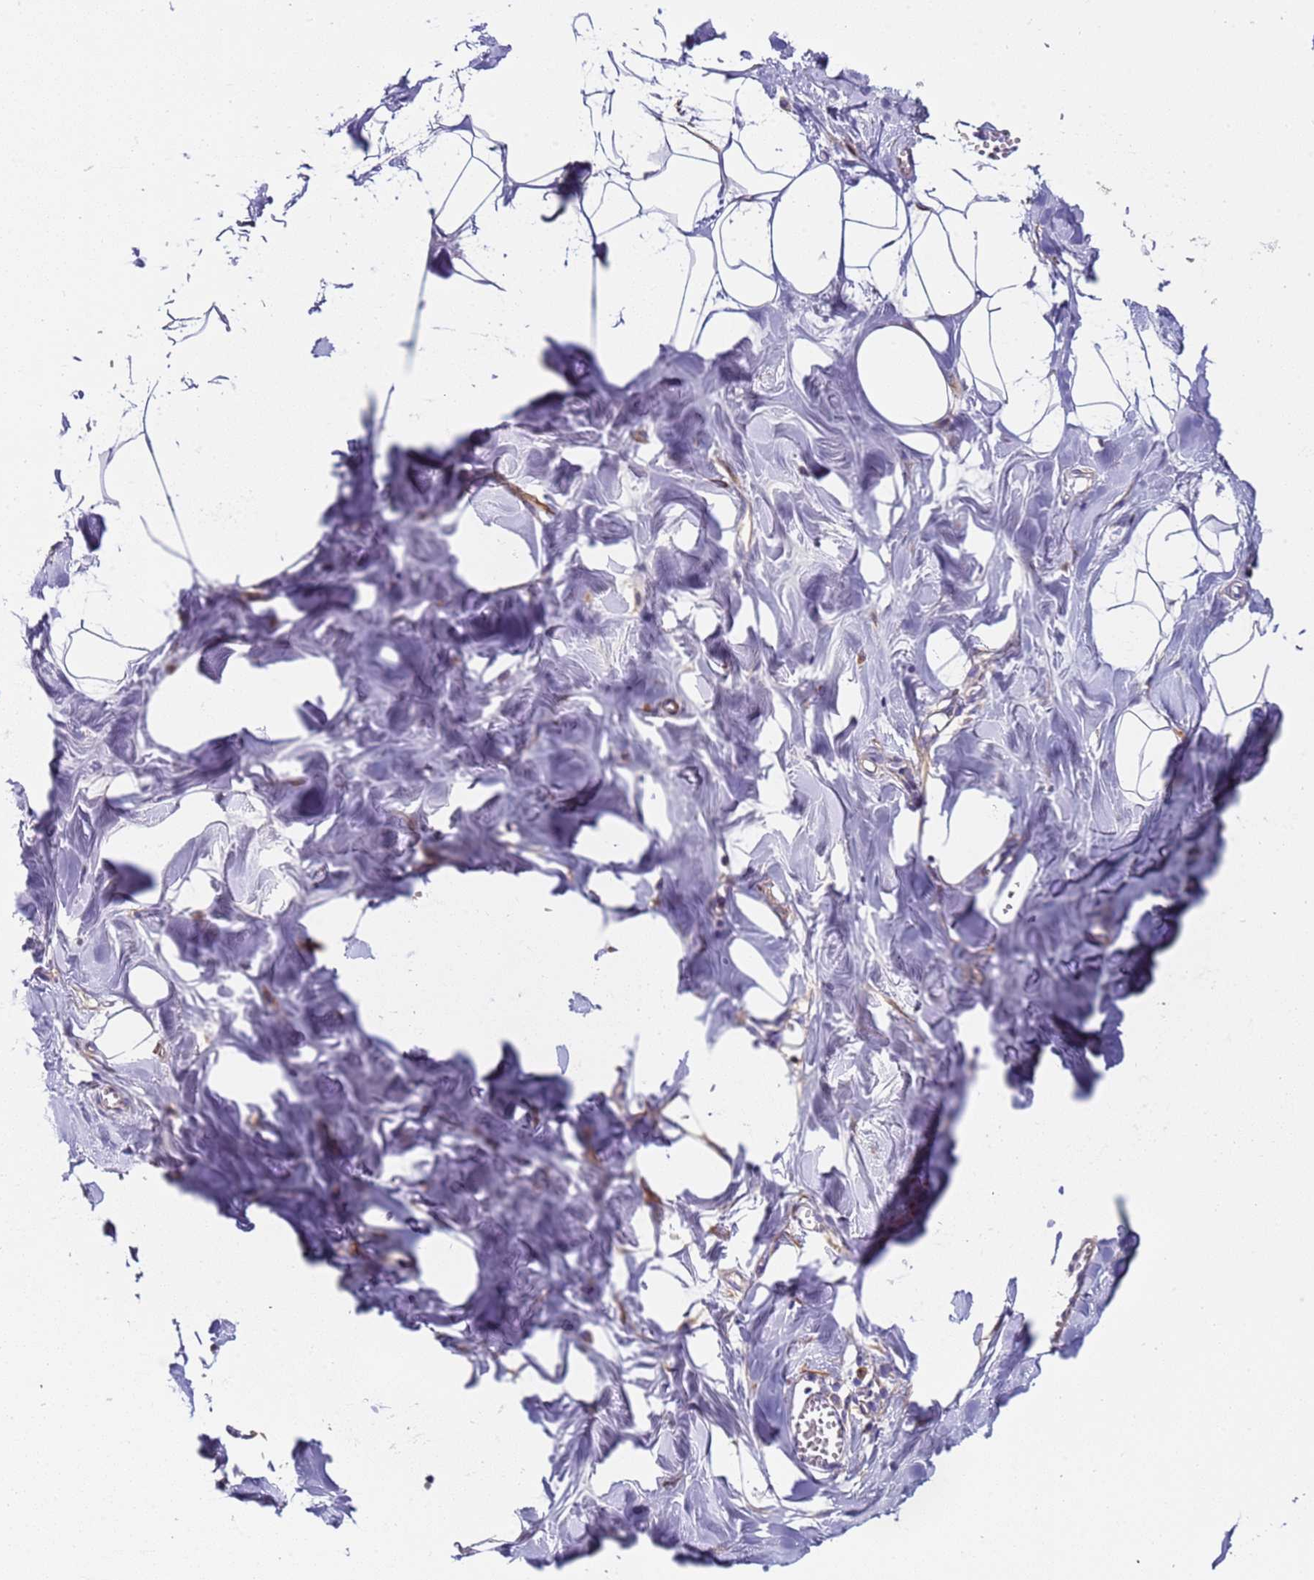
{"staining": {"intensity": "negative", "quantity": "none", "location": "none"}, "tissue": "breast", "cell_type": "Adipocytes", "image_type": "normal", "snomed": [{"axis": "morphology", "description": "Normal tissue, NOS"}, {"axis": "topography", "description": "Breast"}], "caption": "A high-resolution histopathology image shows immunohistochemistry staining of unremarkable breast, which shows no significant positivity in adipocytes.", "gene": "PAQR7", "patient": {"sex": "female", "age": 27}}